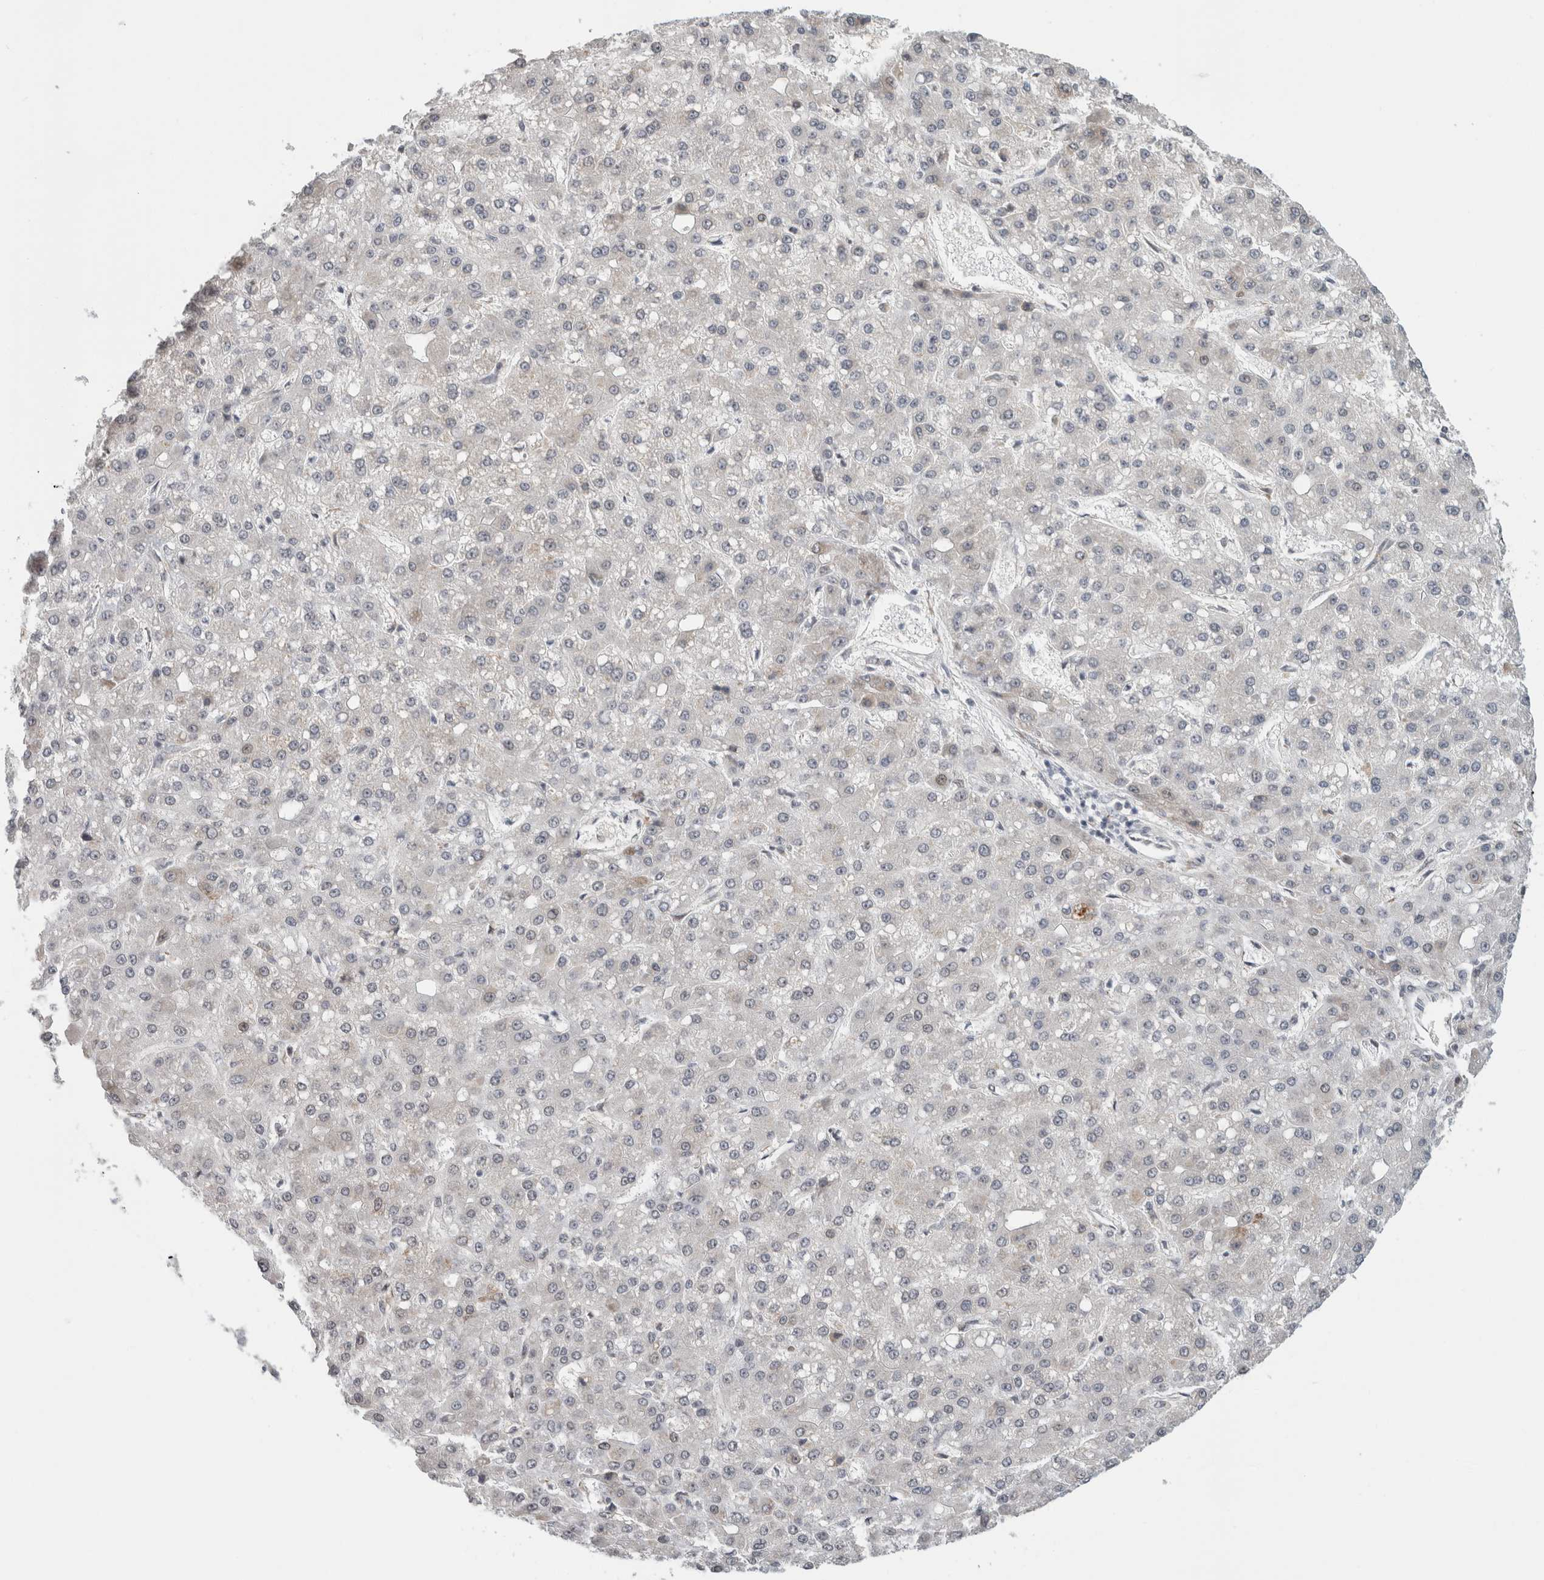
{"staining": {"intensity": "negative", "quantity": "none", "location": "none"}, "tissue": "liver cancer", "cell_type": "Tumor cells", "image_type": "cancer", "snomed": [{"axis": "morphology", "description": "Carcinoma, Hepatocellular, NOS"}, {"axis": "topography", "description": "Liver"}], "caption": "DAB (3,3'-diaminobenzidine) immunohistochemical staining of human liver cancer (hepatocellular carcinoma) displays no significant expression in tumor cells.", "gene": "RBMX2", "patient": {"sex": "male", "age": 67}}